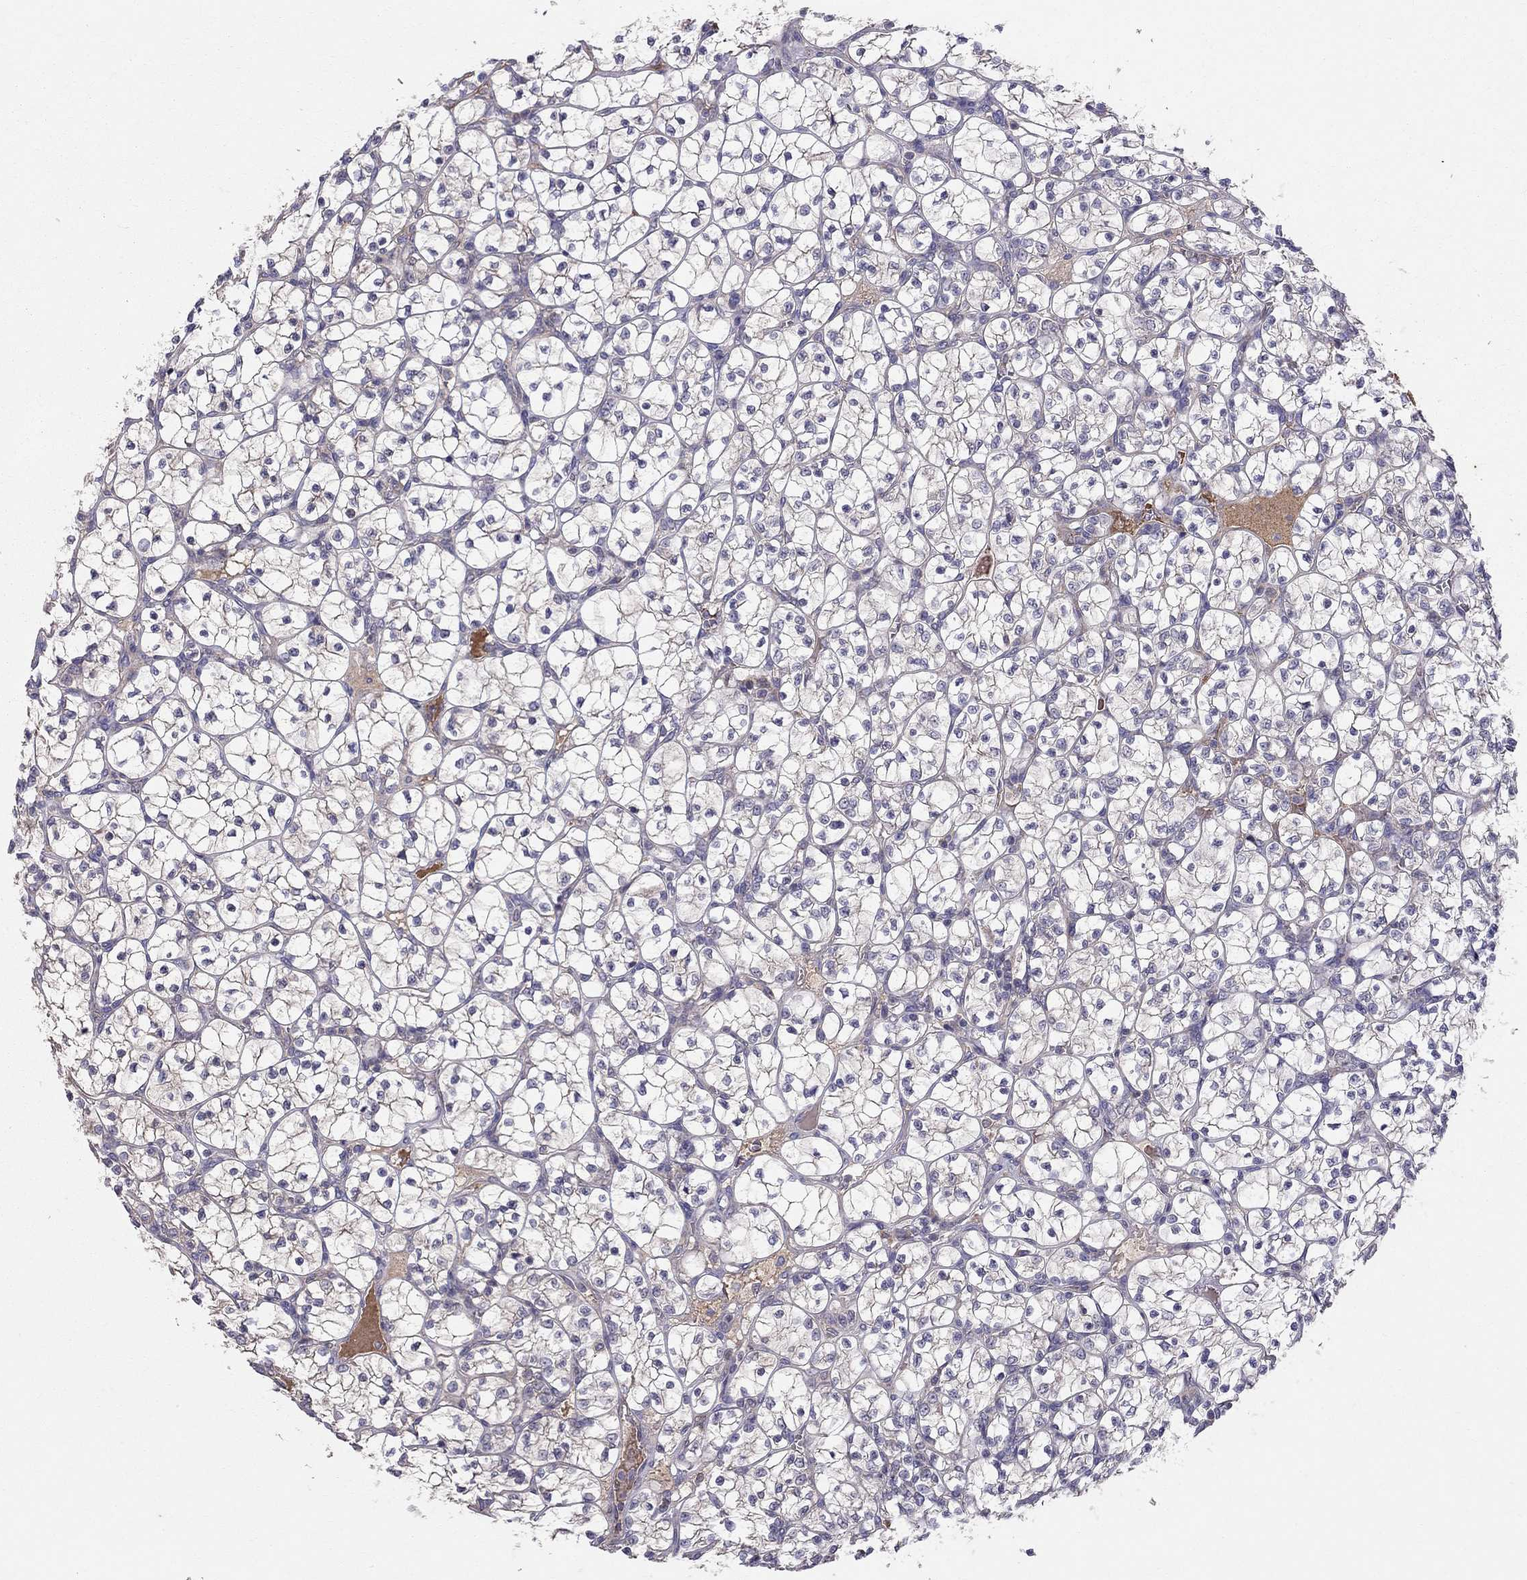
{"staining": {"intensity": "weak", "quantity": "25%-75%", "location": "cytoplasmic/membranous"}, "tissue": "renal cancer", "cell_type": "Tumor cells", "image_type": "cancer", "snomed": [{"axis": "morphology", "description": "Adenocarcinoma, NOS"}, {"axis": "topography", "description": "Kidney"}], "caption": "Immunohistochemical staining of adenocarcinoma (renal) displays weak cytoplasmic/membranous protein staining in about 25%-75% of tumor cells.", "gene": "PIK3CG", "patient": {"sex": "female", "age": 89}}